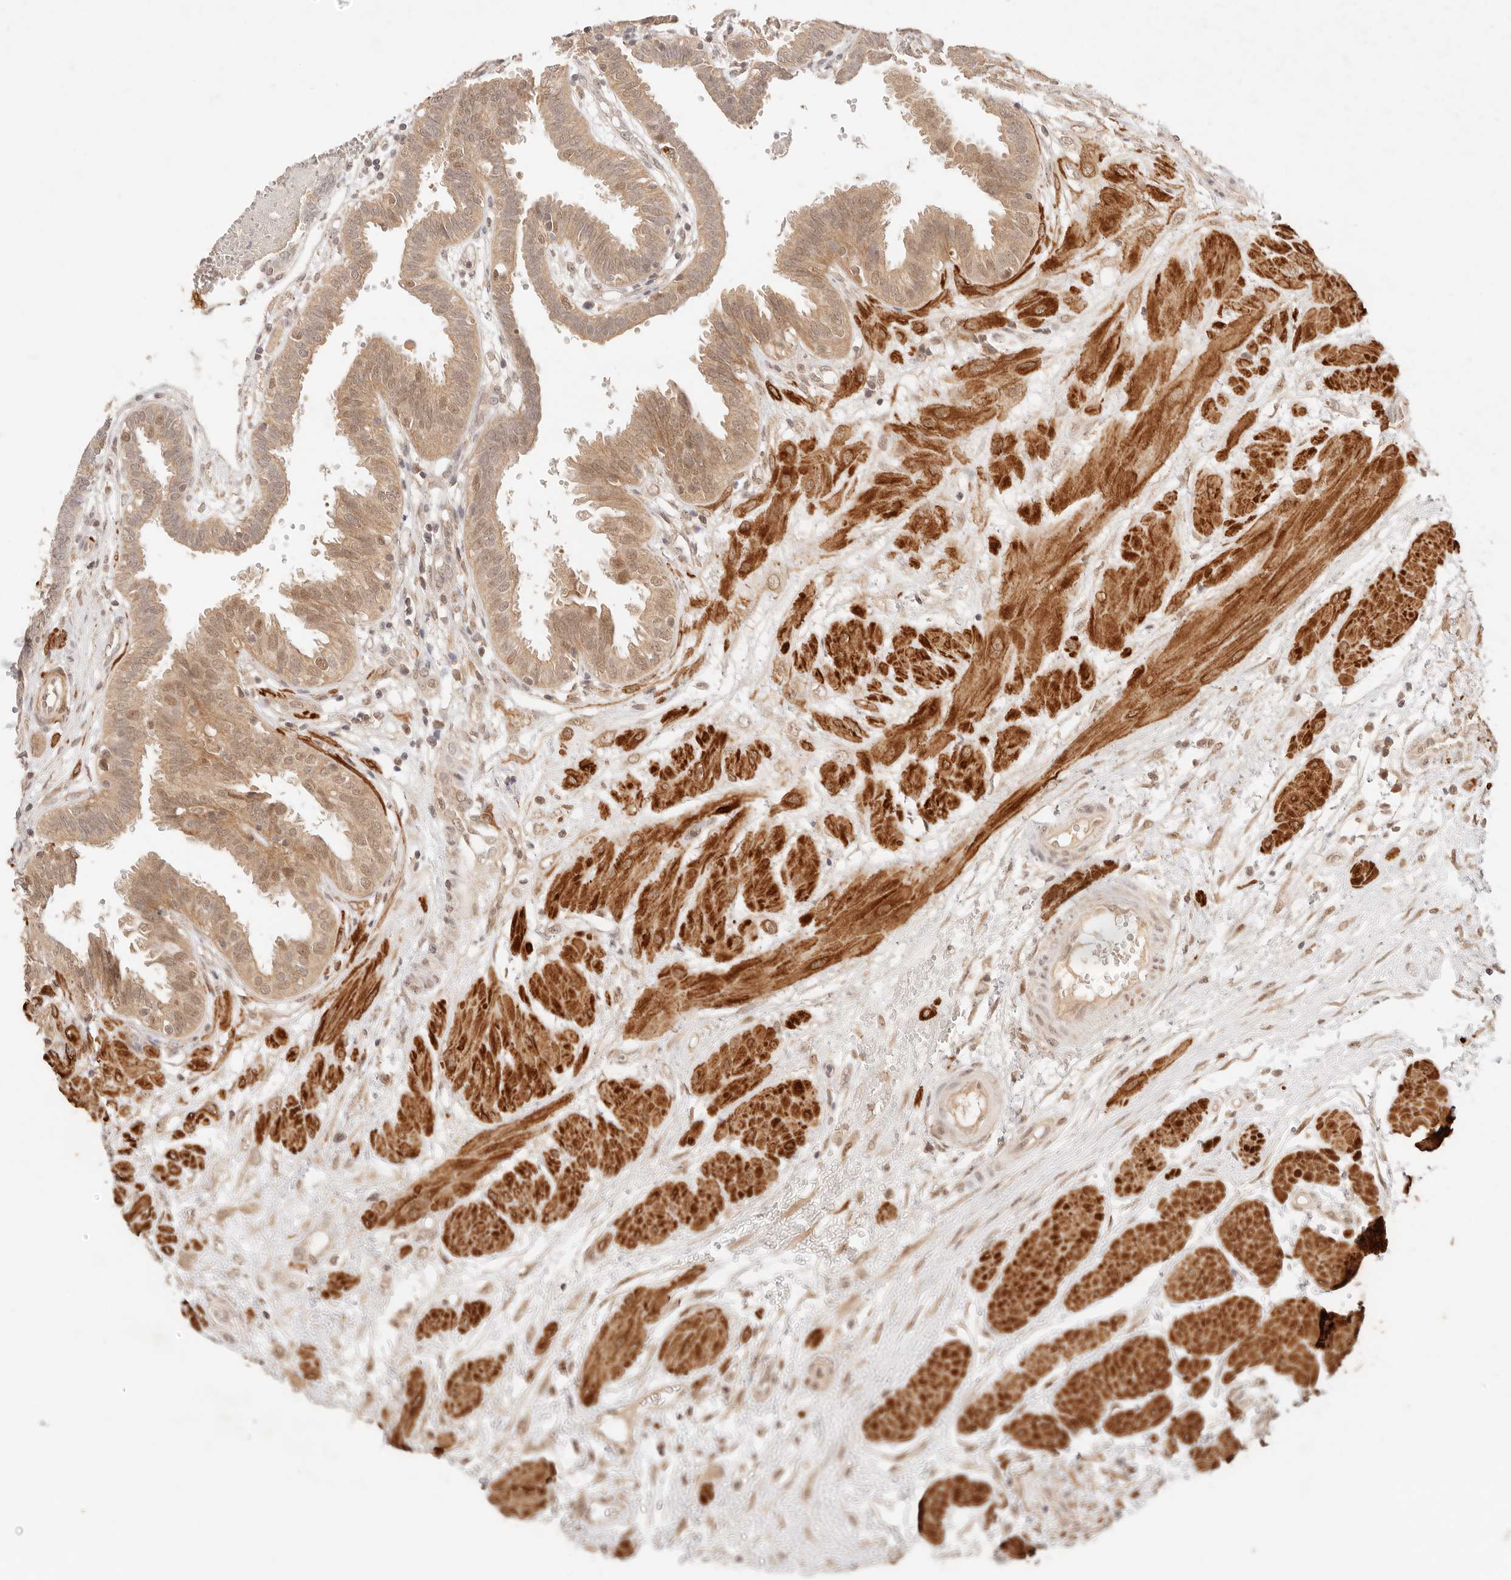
{"staining": {"intensity": "moderate", "quantity": ">75%", "location": "cytoplasmic/membranous,nuclear"}, "tissue": "fallopian tube", "cell_type": "Glandular cells", "image_type": "normal", "snomed": [{"axis": "morphology", "description": "Normal tissue, NOS"}, {"axis": "topography", "description": "Fallopian tube"}, {"axis": "topography", "description": "Placenta"}], "caption": "Immunohistochemical staining of normal fallopian tube exhibits moderate cytoplasmic/membranous,nuclear protein expression in about >75% of glandular cells.", "gene": "TRIM11", "patient": {"sex": "female", "age": 32}}